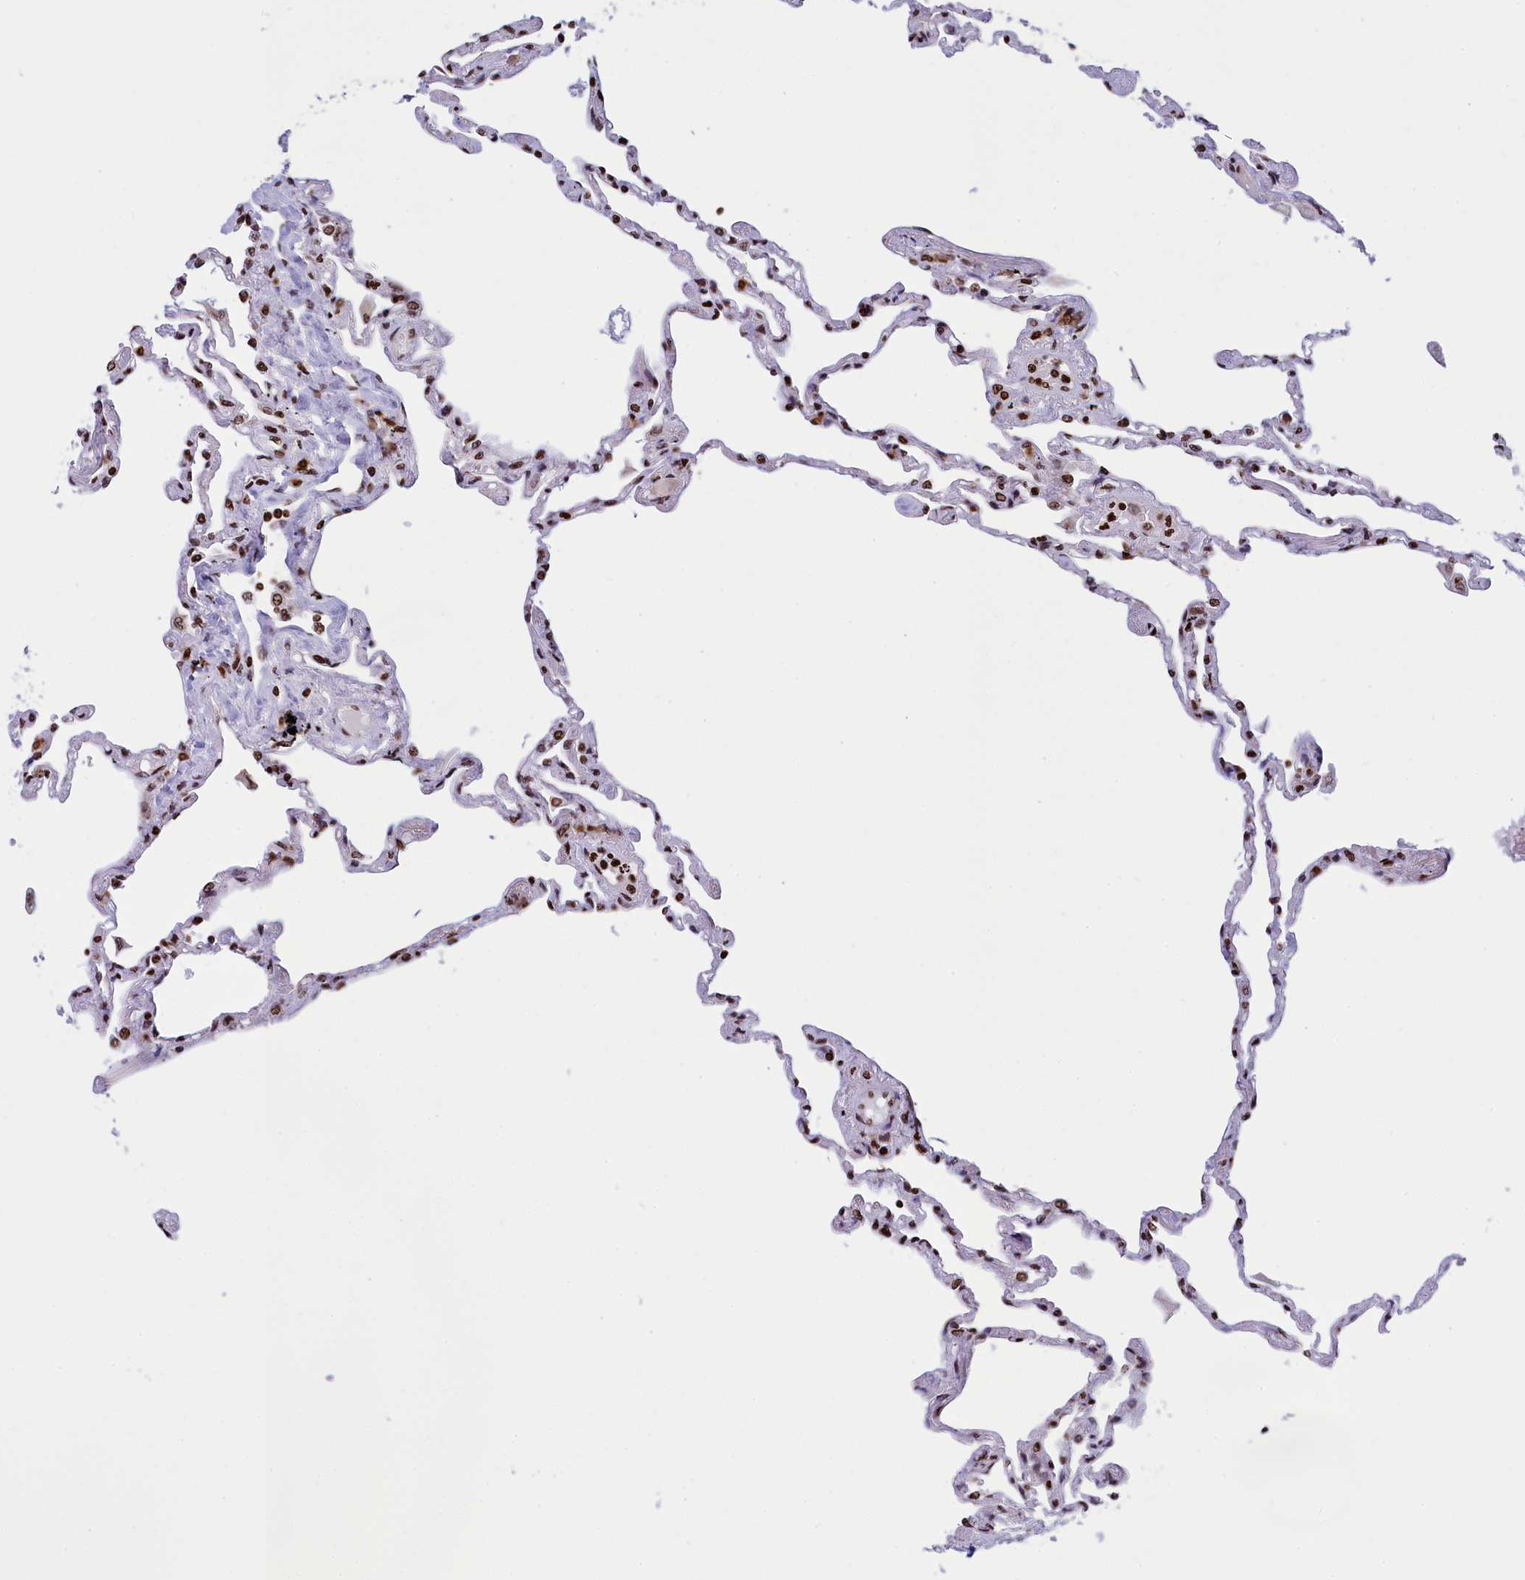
{"staining": {"intensity": "moderate", "quantity": ">75%", "location": "nuclear"}, "tissue": "lung", "cell_type": "Alveolar cells", "image_type": "normal", "snomed": [{"axis": "morphology", "description": "Normal tissue, NOS"}, {"axis": "topography", "description": "Lung"}], "caption": "The micrograph shows a brown stain indicating the presence of a protein in the nuclear of alveolar cells in lung.", "gene": "TIMM29", "patient": {"sex": "female", "age": 67}}